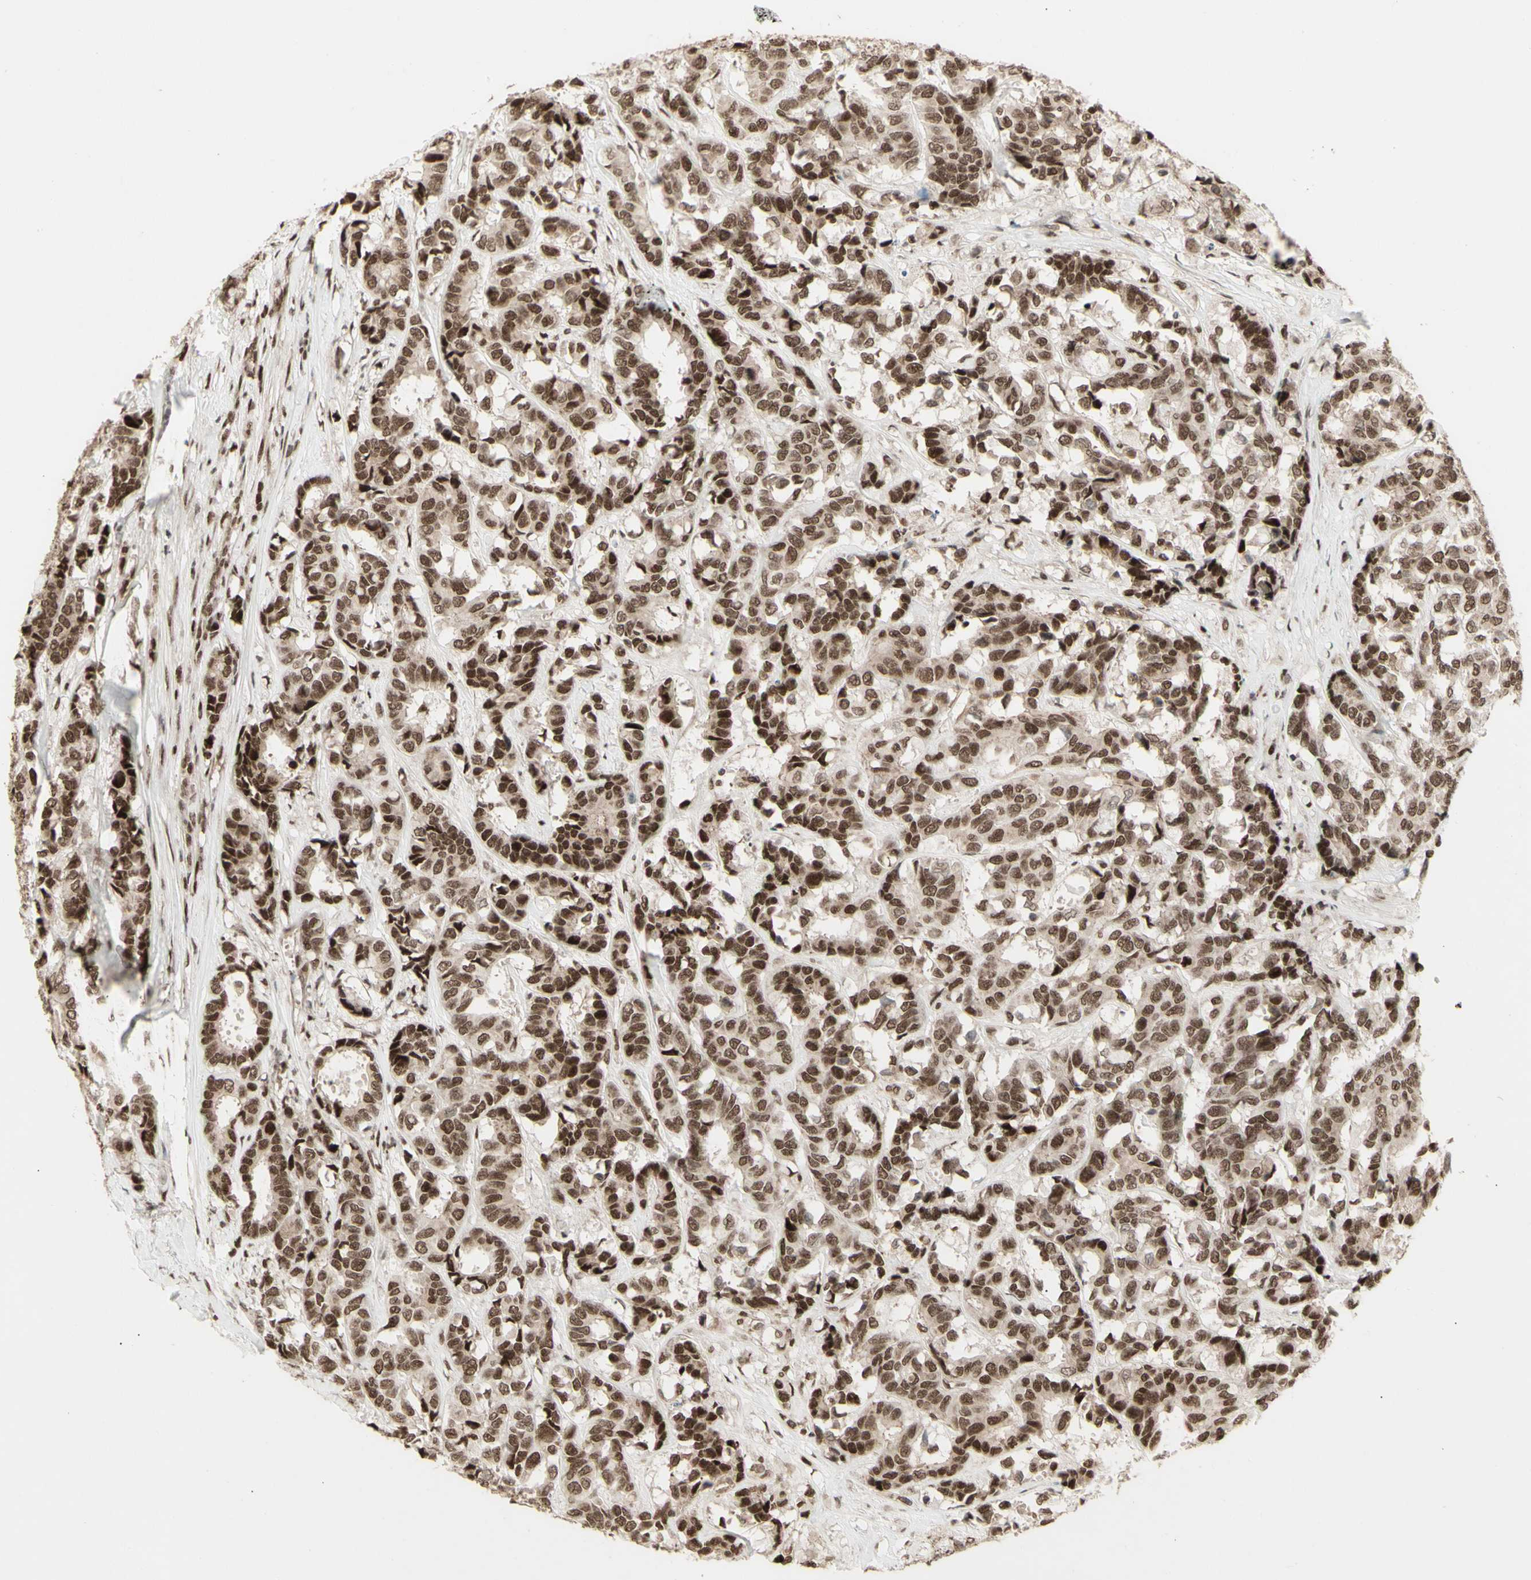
{"staining": {"intensity": "moderate", "quantity": ">75%", "location": "cytoplasmic/membranous,nuclear"}, "tissue": "breast cancer", "cell_type": "Tumor cells", "image_type": "cancer", "snomed": [{"axis": "morphology", "description": "Duct carcinoma"}, {"axis": "topography", "description": "Breast"}], "caption": "Protein analysis of invasive ductal carcinoma (breast) tissue displays moderate cytoplasmic/membranous and nuclear positivity in approximately >75% of tumor cells.", "gene": "CBX1", "patient": {"sex": "female", "age": 87}}